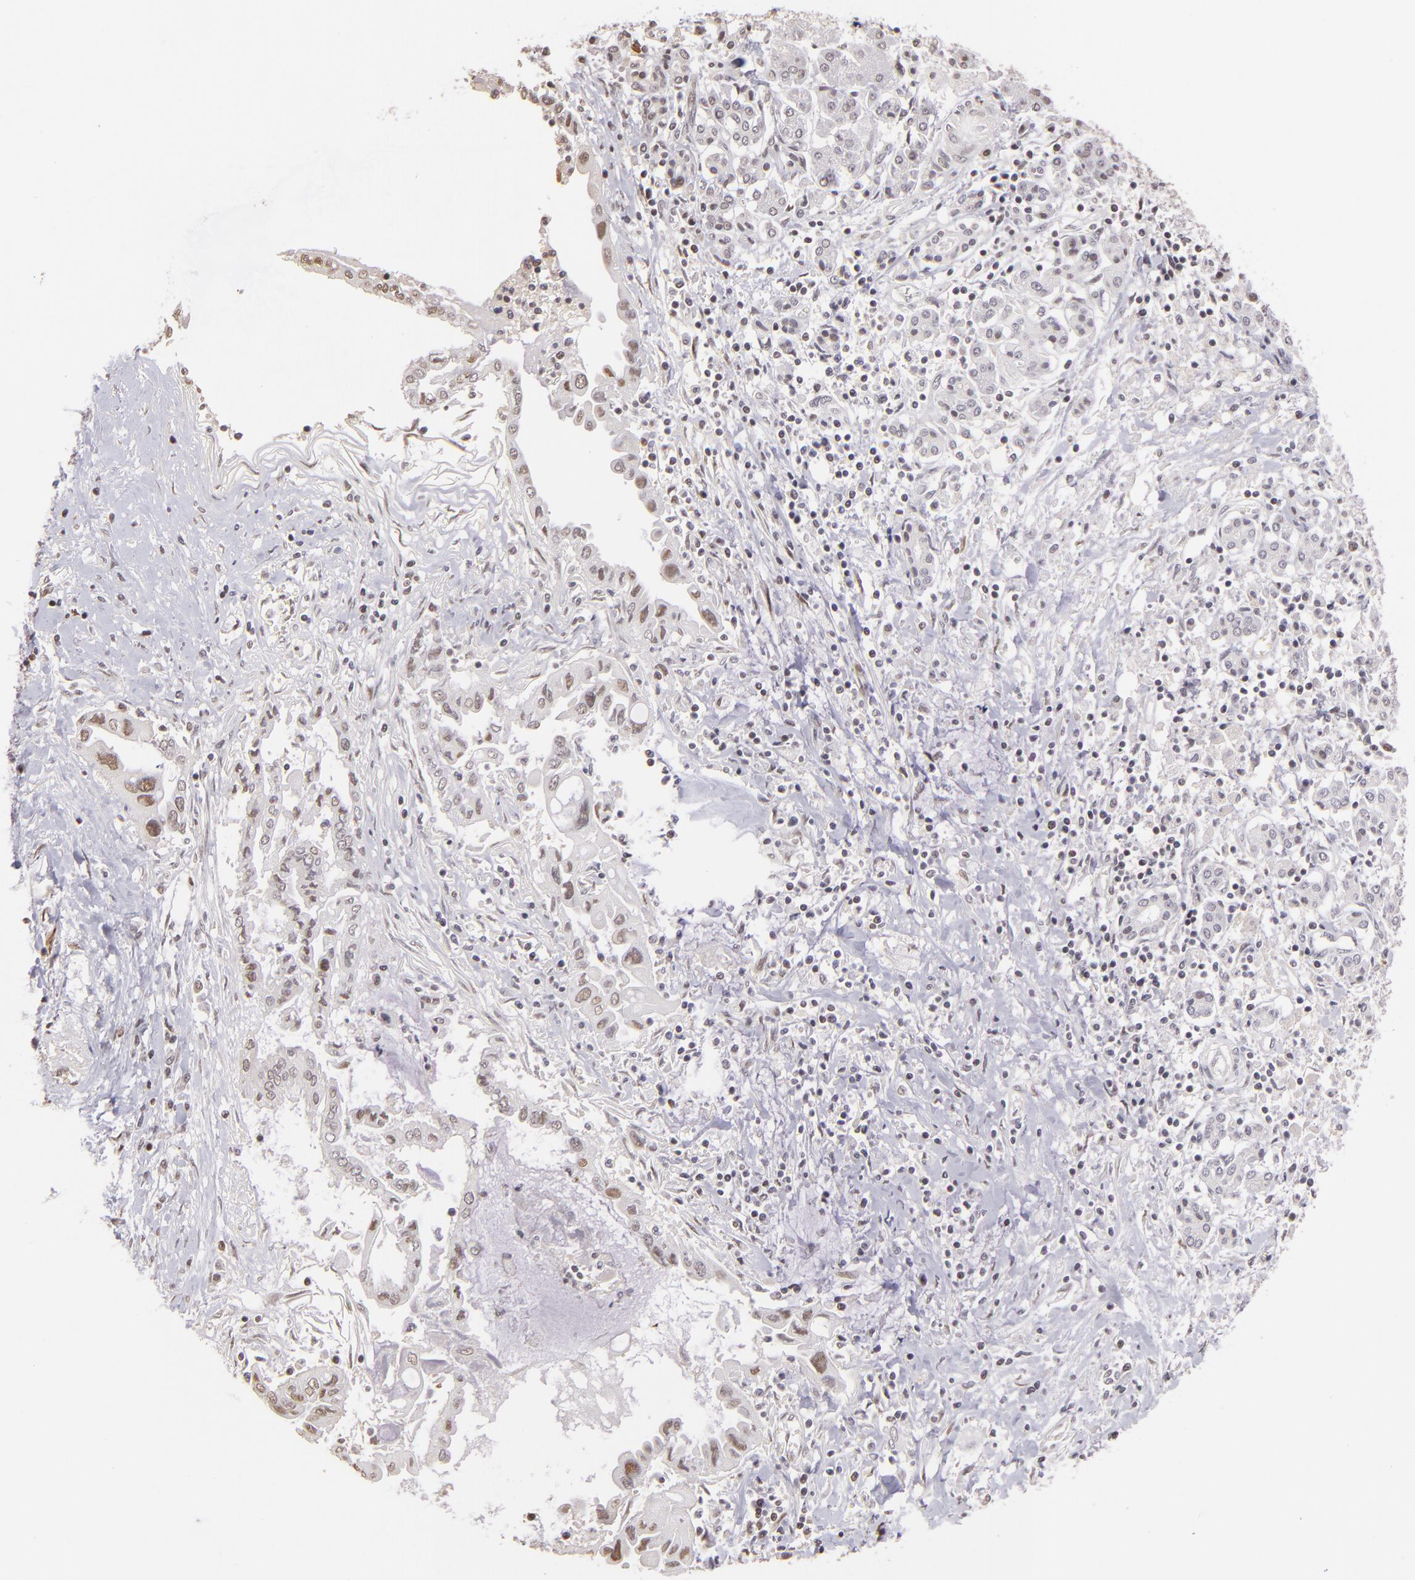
{"staining": {"intensity": "weak", "quantity": "25%-75%", "location": "nuclear"}, "tissue": "pancreatic cancer", "cell_type": "Tumor cells", "image_type": "cancer", "snomed": [{"axis": "morphology", "description": "Adenocarcinoma, NOS"}, {"axis": "topography", "description": "Pancreas"}], "caption": "Immunohistochemical staining of pancreatic adenocarcinoma shows low levels of weak nuclear staining in approximately 25%-75% of tumor cells.", "gene": "RARB", "patient": {"sex": "female", "age": 57}}